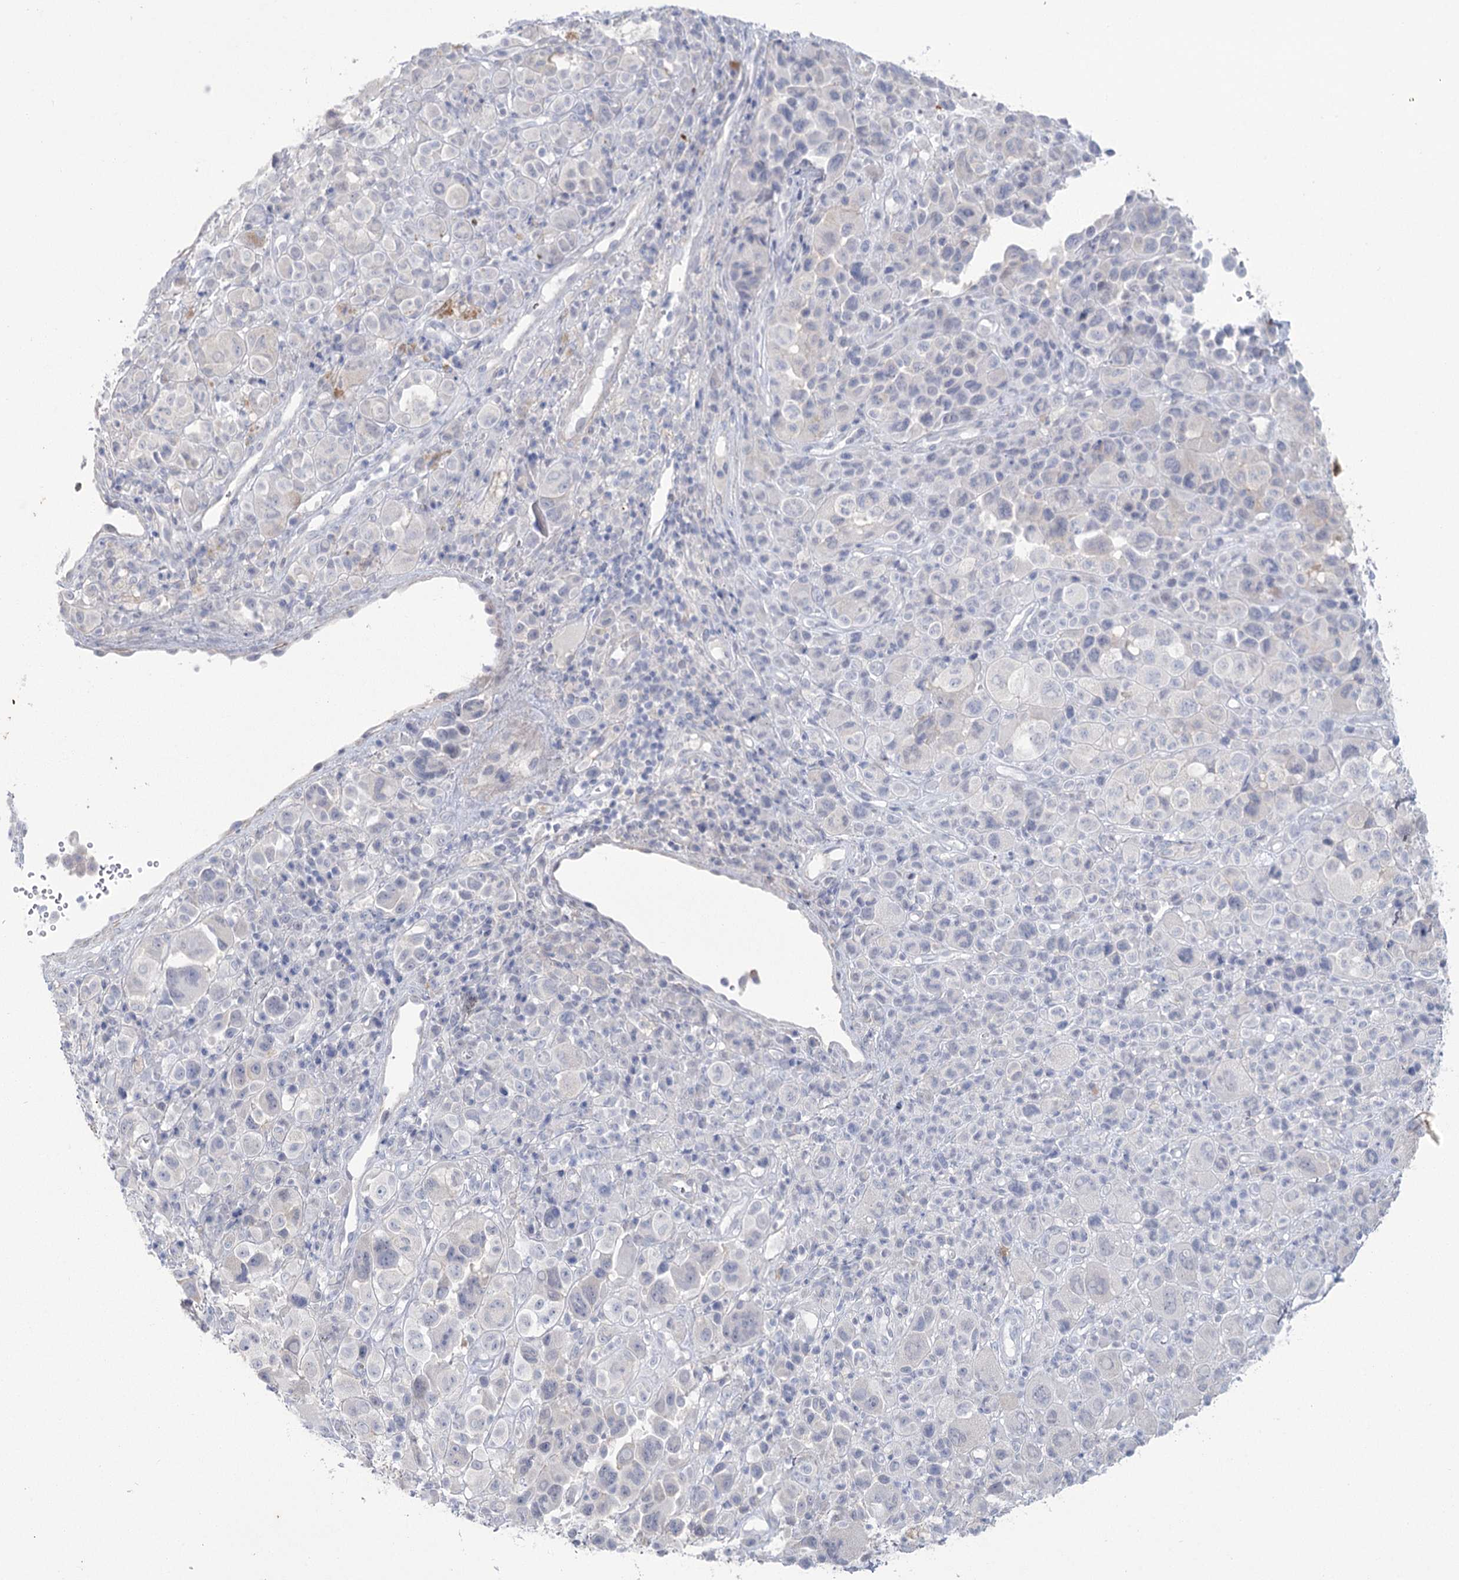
{"staining": {"intensity": "negative", "quantity": "none", "location": "none"}, "tissue": "melanoma", "cell_type": "Tumor cells", "image_type": "cancer", "snomed": [{"axis": "morphology", "description": "Malignant melanoma, NOS"}, {"axis": "topography", "description": "Skin of trunk"}], "caption": "A micrograph of human melanoma is negative for staining in tumor cells. The staining was performed using DAB to visualize the protein expression in brown, while the nuclei were stained in blue with hematoxylin (Magnification: 20x).", "gene": "CCDC88A", "patient": {"sex": "male", "age": 71}}